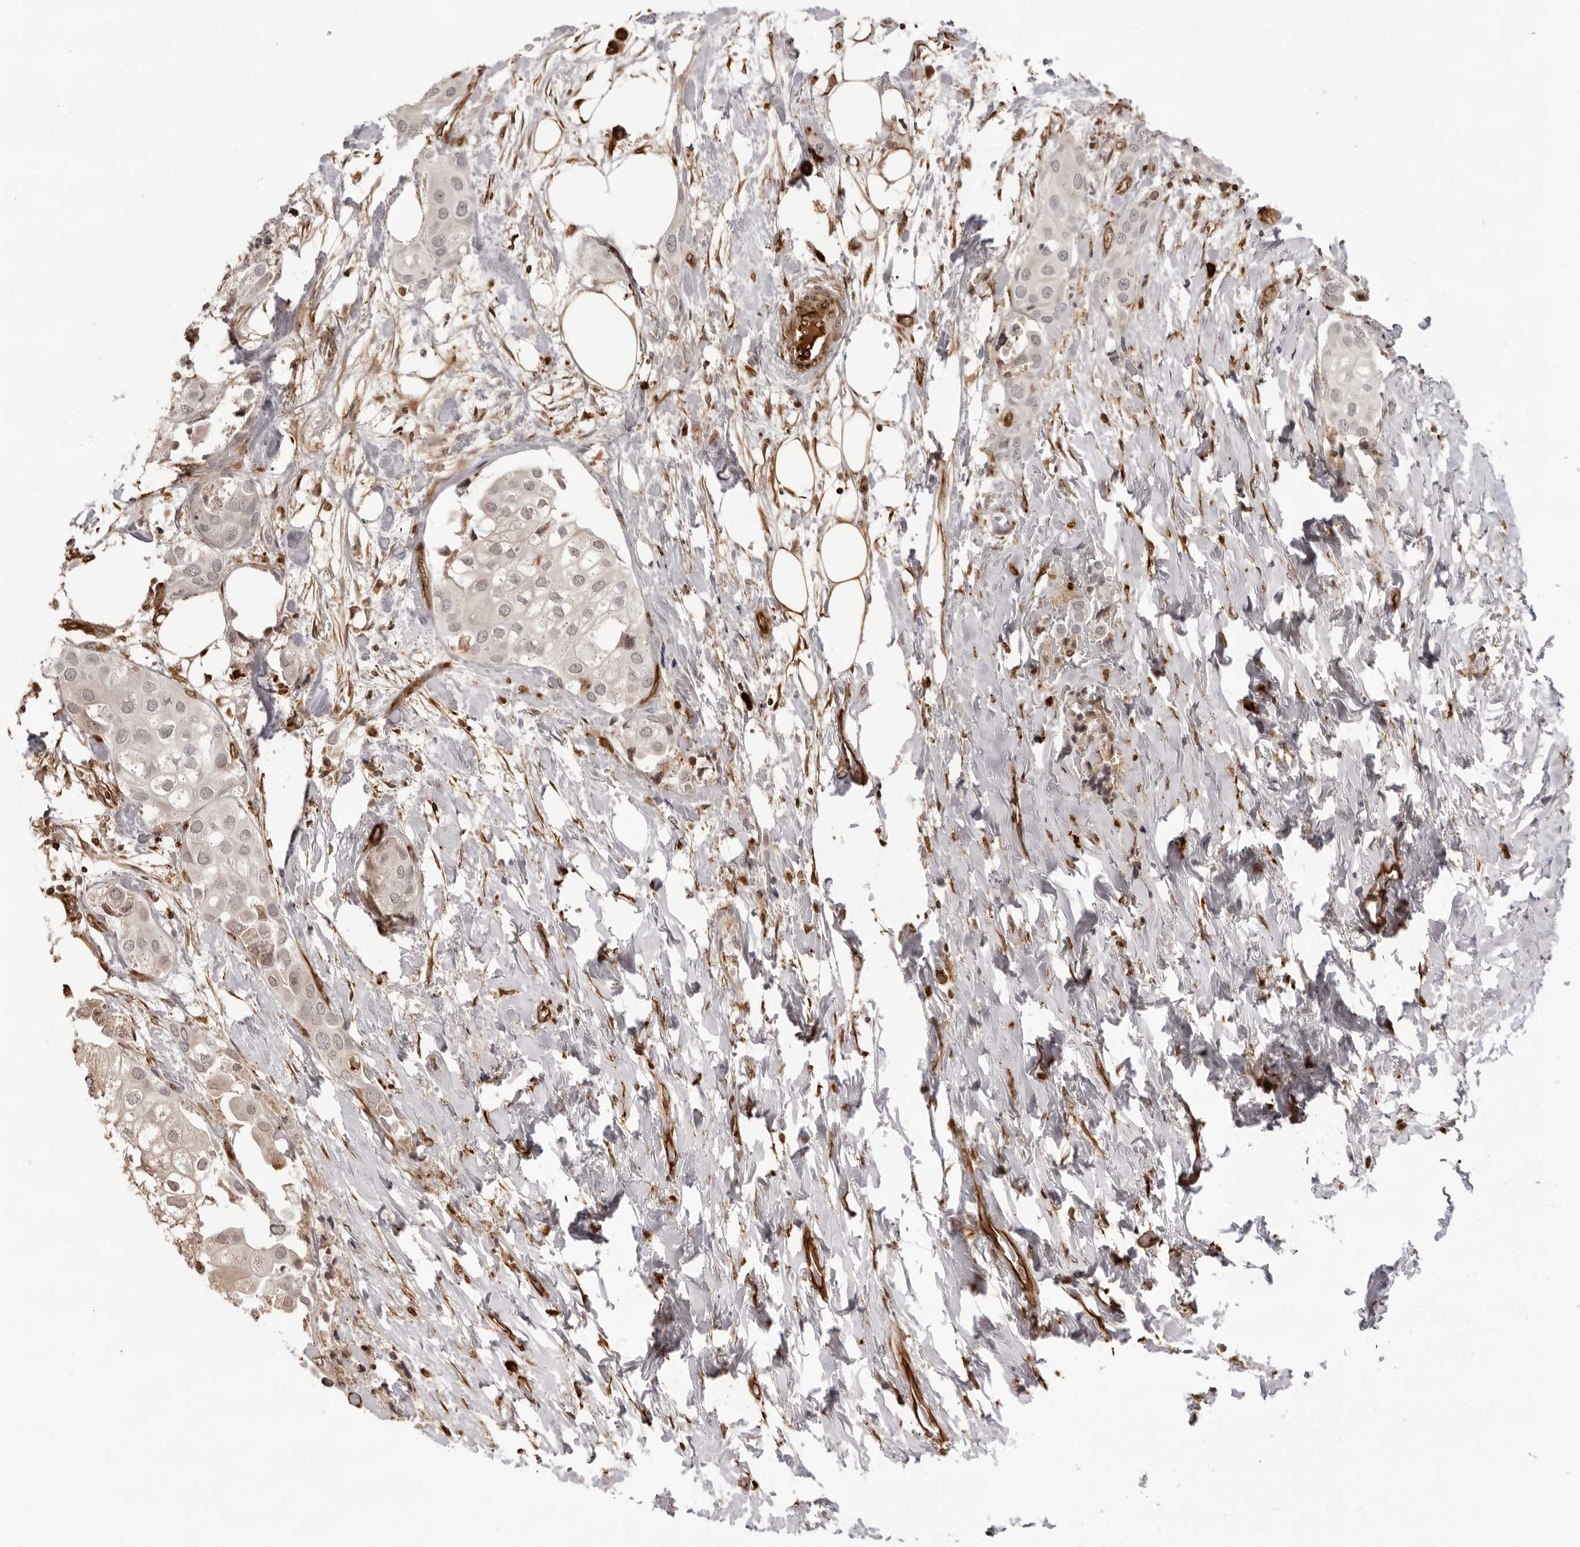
{"staining": {"intensity": "weak", "quantity": "<25%", "location": "cytoplasmic/membranous"}, "tissue": "urothelial cancer", "cell_type": "Tumor cells", "image_type": "cancer", "snomed": [{"axis": "morphology", "description": "Urothelial carcinoma, High grade"}, {"axis": "topography", "description": "Urinary bladder"}], "caption": "An image of urothelial cancer stained for a protein exhibits no brown staining in tumor cells.", "gene": "DYNLT5", "patient": {"sex": "male", "age": 64}}